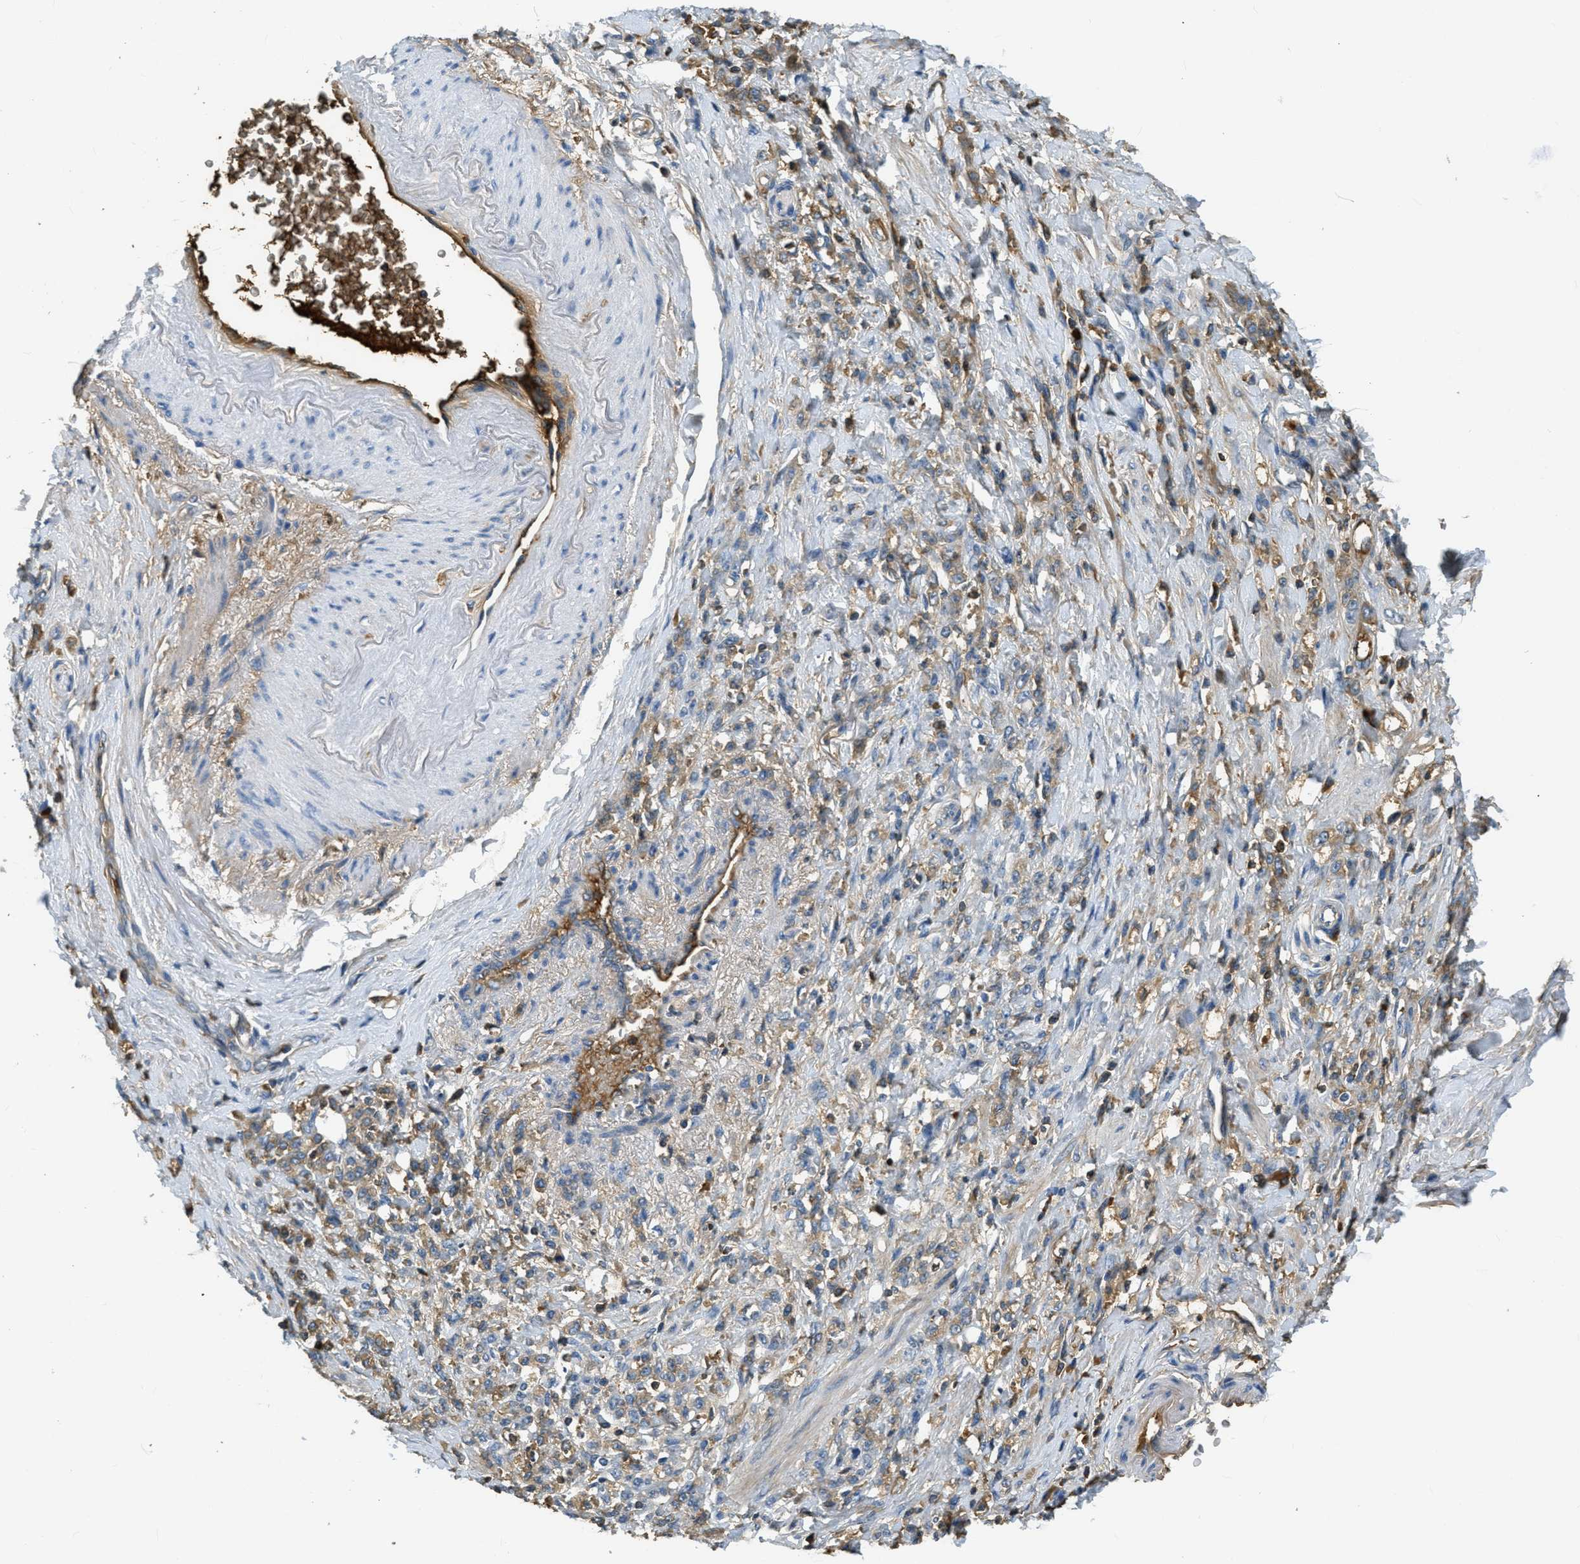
{"staining": {"intensity": "moderate", "quantity": ">75%", "location": "cytoplasmic/membranous"}, "tissue": "stomach cancer", "cell_type": "Tumor cells", "image_type": "cancer", "snomed": [{"axis": "morphology", "description": "Adenocarcinoma, NOS"}, {"axis": "topography", "description": "Stomach"}], "caption": "Protein expression analysis of stomach adenocarcinoma exhibits moderate cytoplasmic/membranous staining in approximately >75% of tumor cells. (DAB (3,3'-diaminobenzidine) IHC, brown staining for protein, blue staining for nuclei).", "gene": "PRTN3", "patient": {"sex": "male", "age": 82}}